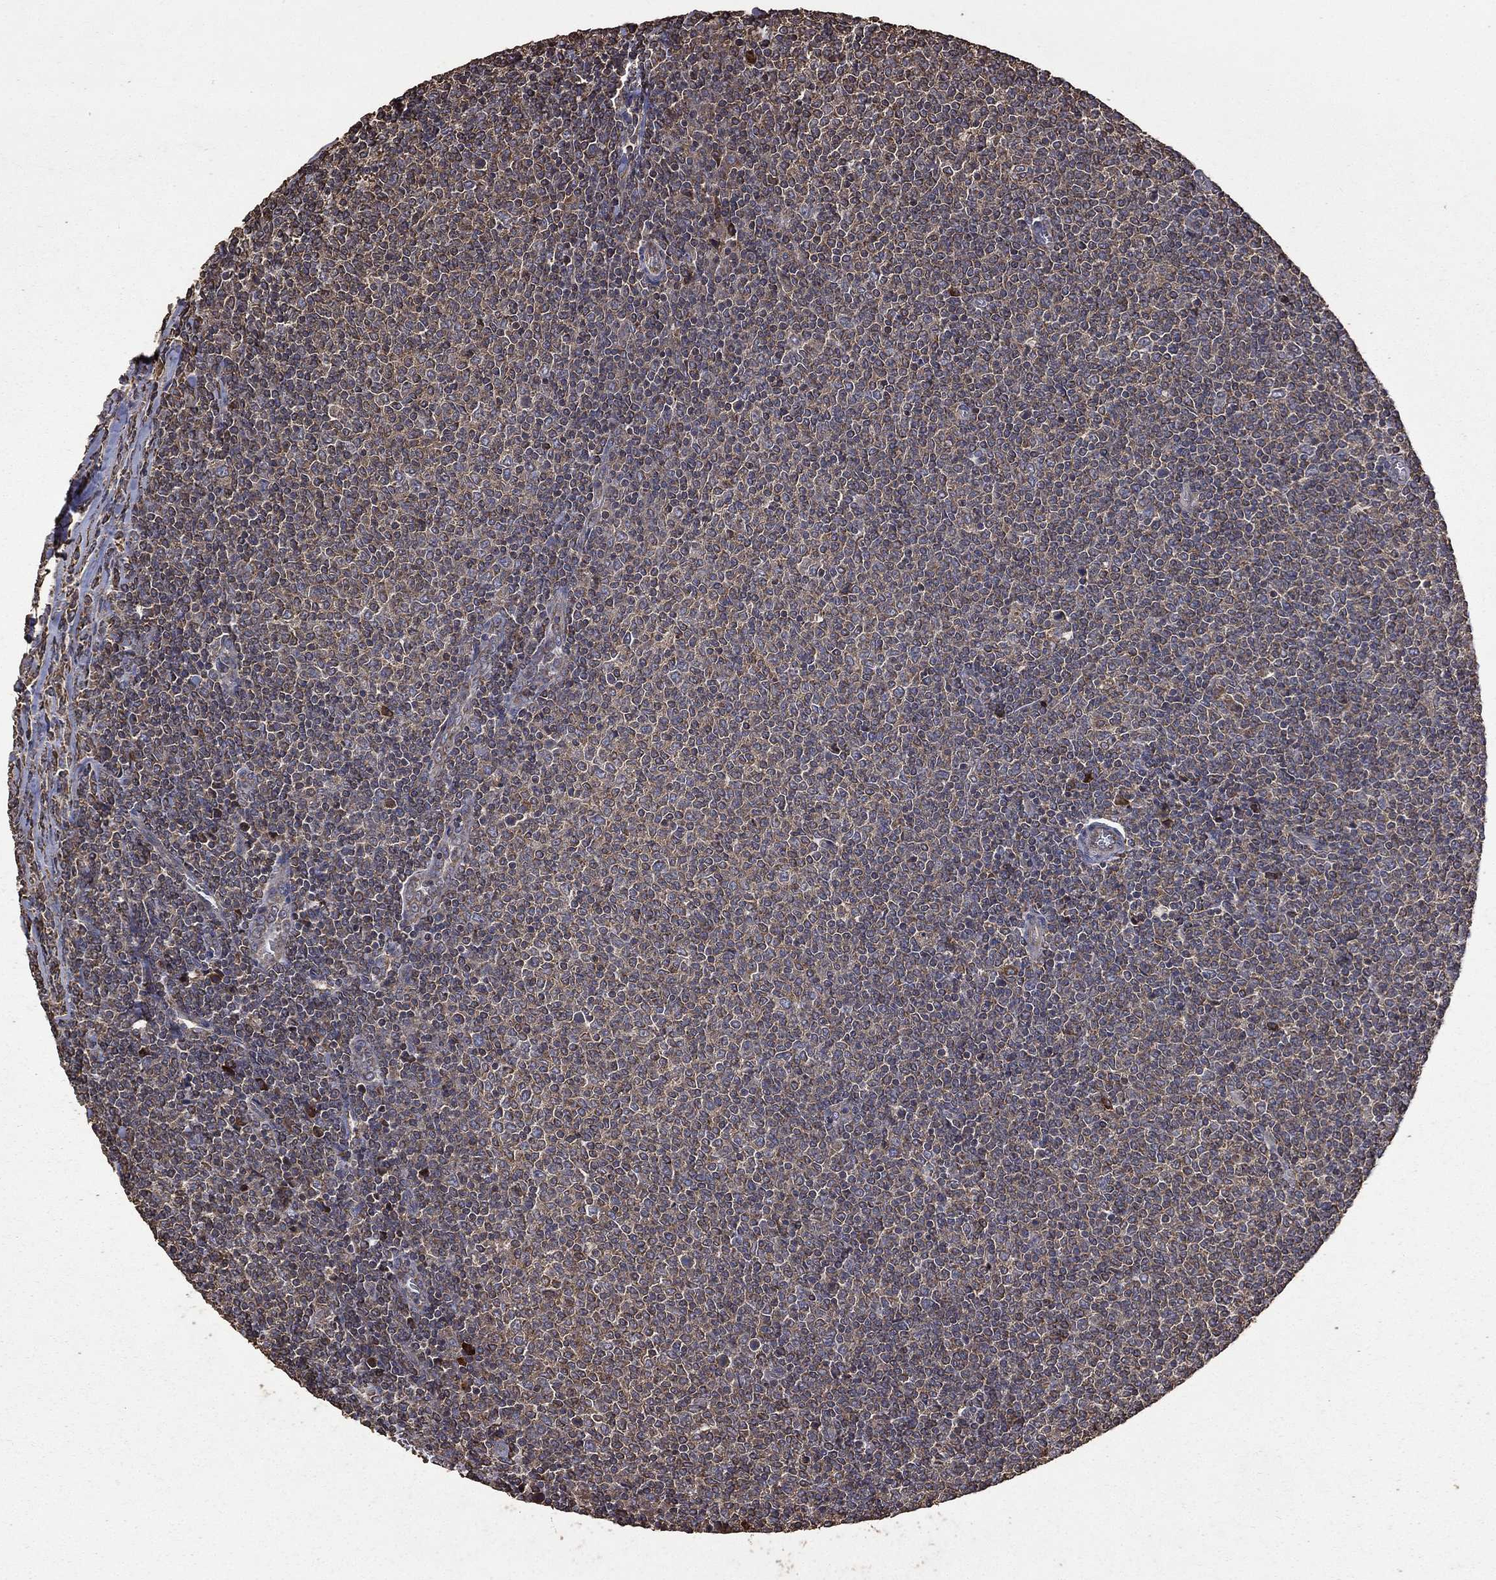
{"staining": {"intensity": "negative", "quantity": "none", "location": "none"}, "tissue": "lymphoma", "cell_type": "Tumor cells", "image_type": "cancer", "snomed": [{"axis": "morphology", "description": "Malignant lymphoma, non-Hodgkin's type, Low grade"}, {"axis": "topography", "description": "Lymph node"}], "caption": "A high-resolution micrograph shows IHC staining of lymphoma, which reveals no significant expression in tumor cells.", "gene": "METTL27", "patient": {"sex": "male", "age": 52}}